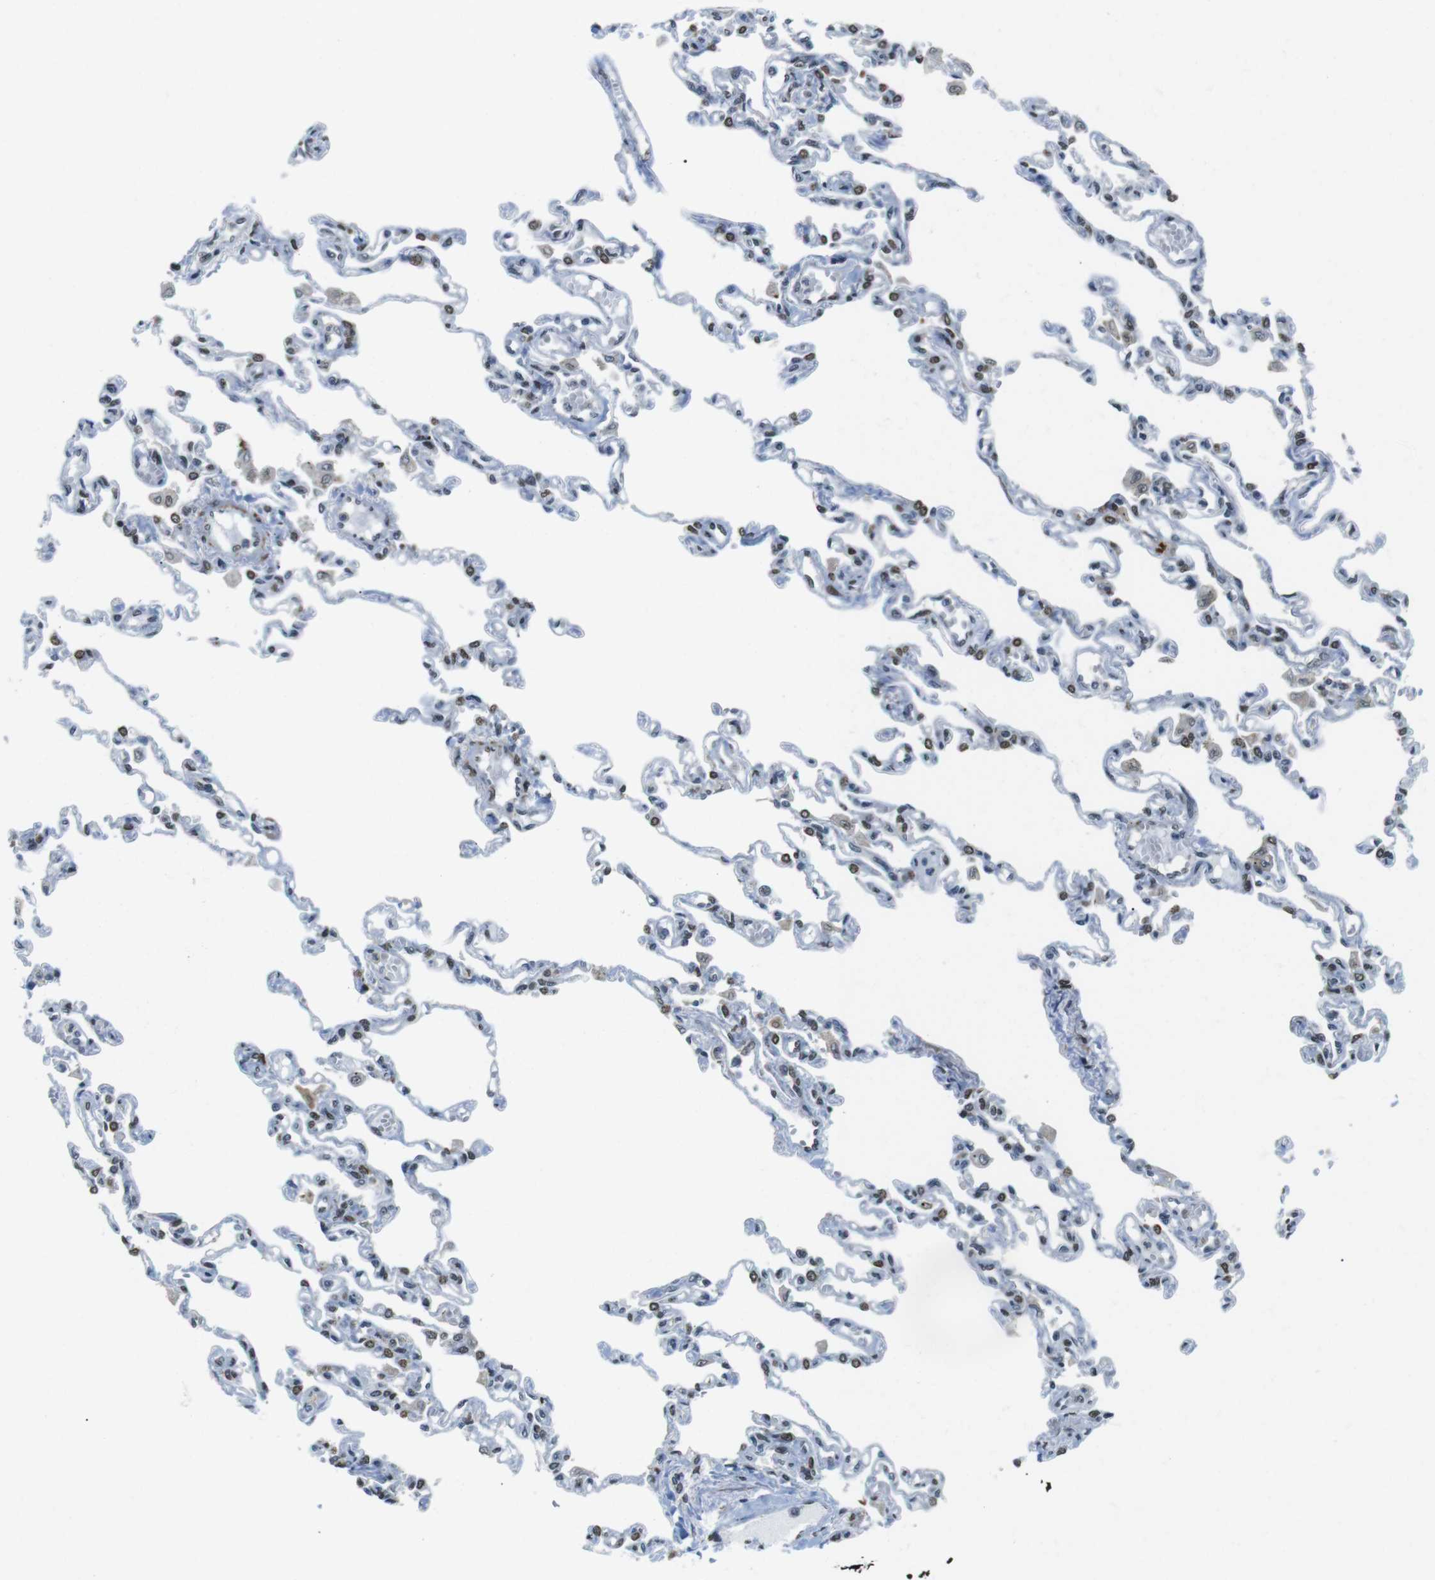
{"staining": {"intensity": "moderate", "quantity": "<25%", "location": "nuclear"}, "tissue": "lung", "cell_type": "Alveolar cells", "image_type": "normal", "snomed": [{"axis": "morphology", "description": "Normal tissue, NOS"}, {"axis": "topography", "description": "Lung"}], "caption": "Immunohistochemical staining of unremarkable human lung shows moderate nuclear protein expression in about <25% of alveolar cells.", "gene": "USP7", "patient": {"sex": "male", "age": 21}}